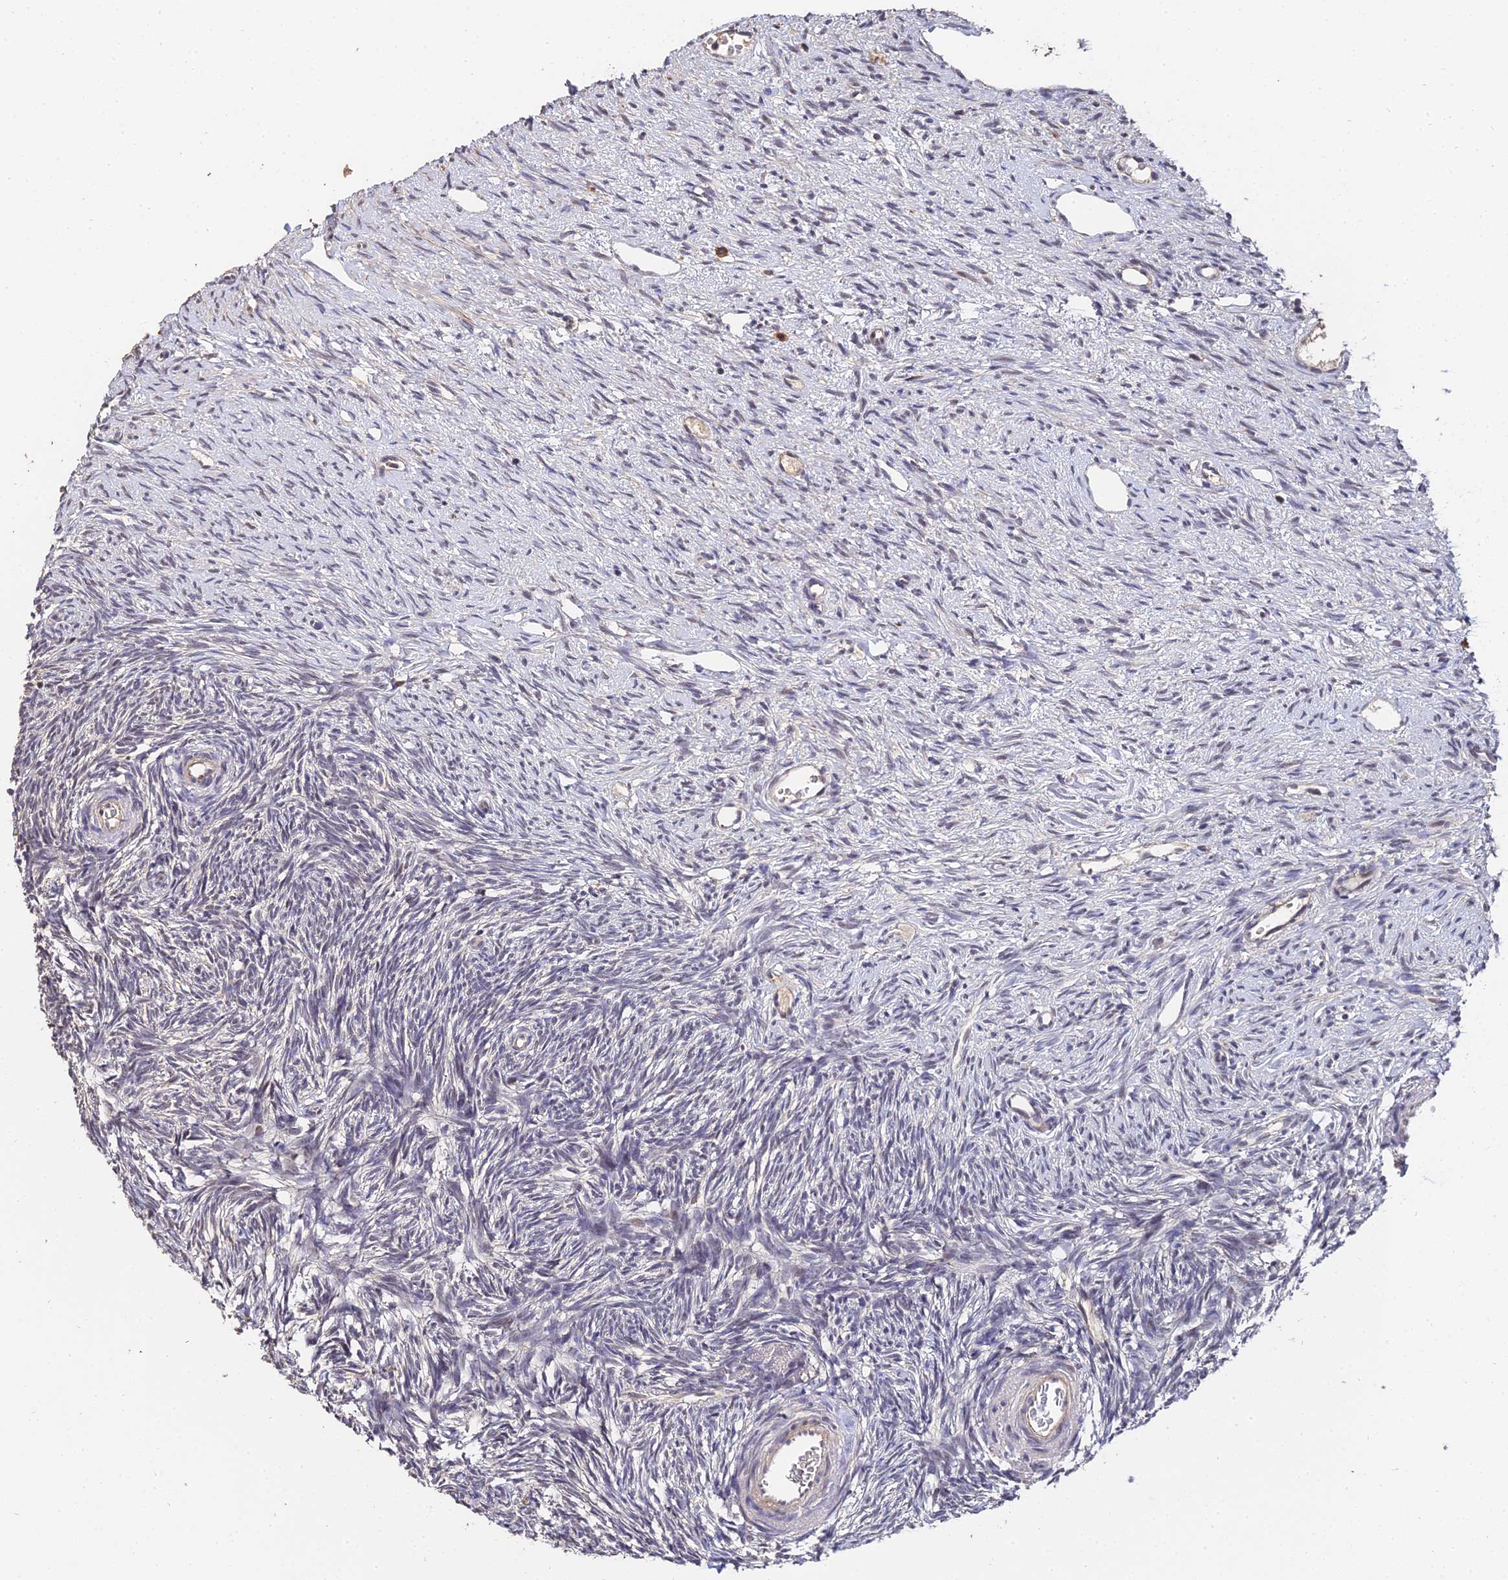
{"staining": {"intensity": "weak", "quantity": ">75%", "location": "cytoplasmic/membranous"}, "tissue": "ovary", "cell_type": "Follicle cells", "image_type": "normal", "snomed": [{"axis": "morphology", "description": "Normal tissue, NOS"}, {"axis": "topography", "description": "Ovary"}], "caption": "Weak cytoplasmic/membranous positivity is seen in about >75% of follicle cells in unremarkable ovary. The staining was performed using DAB, with brown indicating positive protein expression. Nuclei are stained blue with hematoxylin.", "gene": "LSM5", "patient": {"sex": "female", "age": 51}}